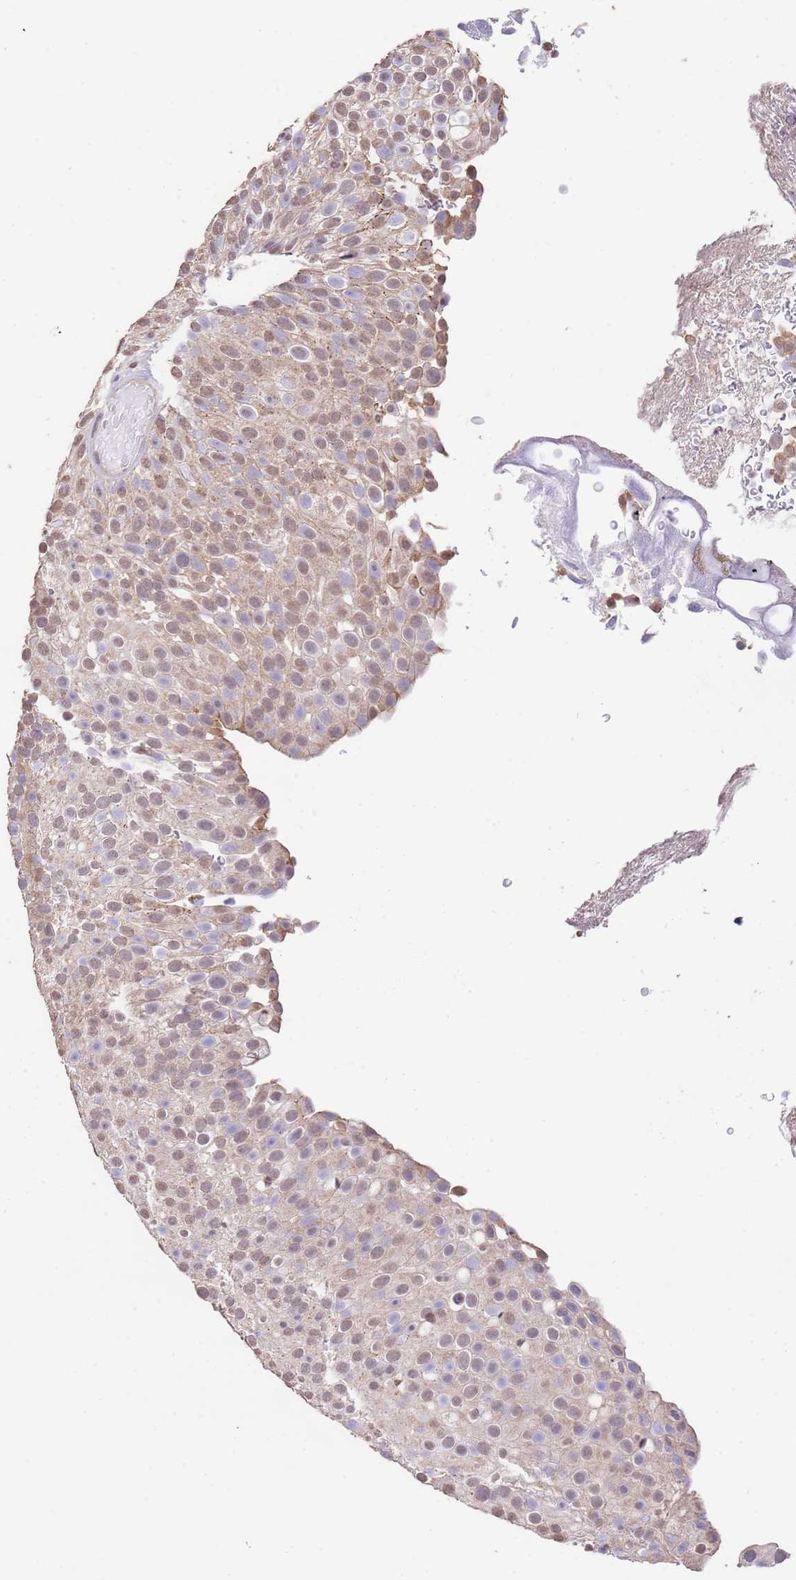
{"staining": {"intensity": "weak", "quantity": ">75%", "location": "cytoplasmic/membranous,nuclear"}, "tissue": "urothelial cancer", "cell_type": "Tumor cells", "image_type": "cancer", "snomed": [{"axis": "morphology", "description": "Urothelial carcinoma, Low grade"}, {"axis": "topography", "description": "Urinary bladder"}], "caption": "A low amount of weak cytoplasmic/membranous and nuclear positivity is present in approximately >75% of tumor cells in urothelial cancer tissue.", "gene": "NPHP1", "patient": {"sex": "male", "age": 78}}